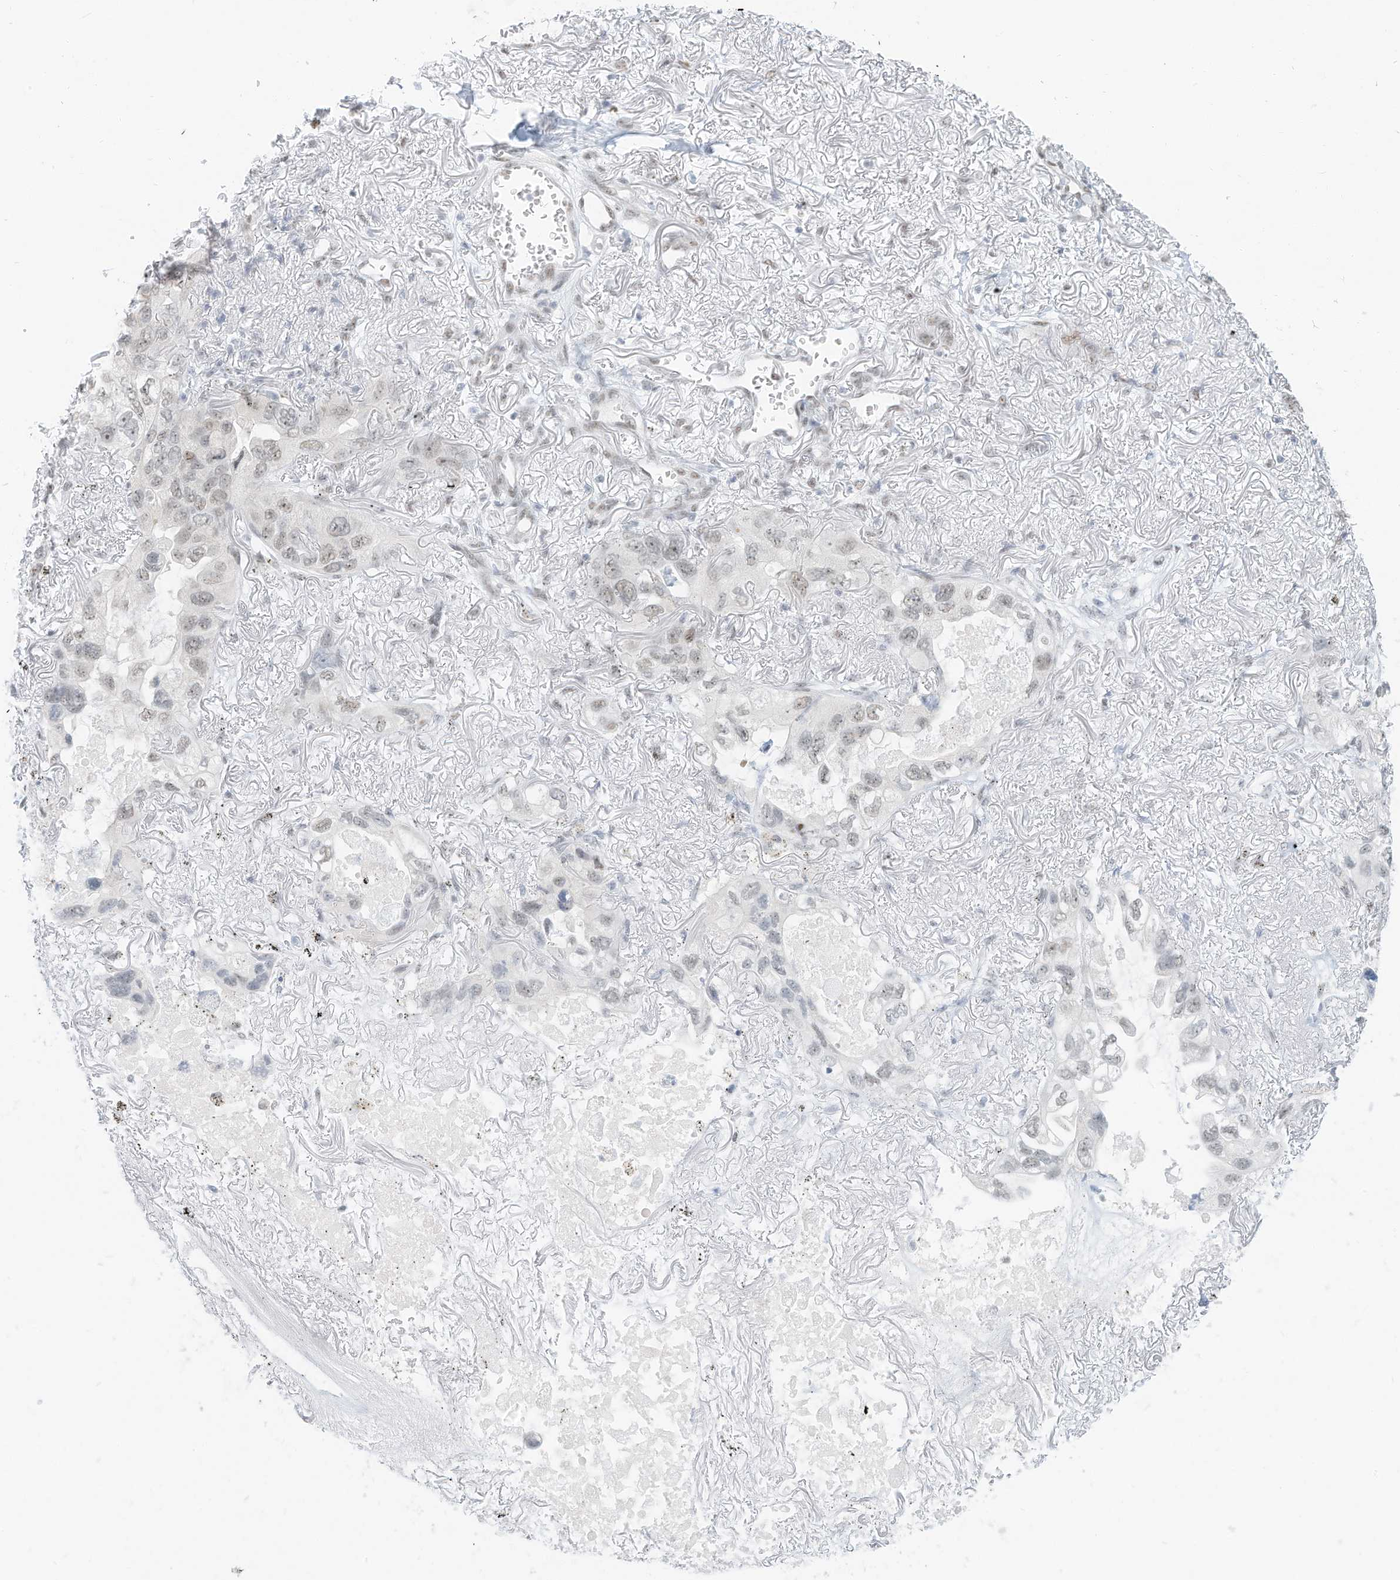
{"staining": {"intensity": "weak", "quantity": "<25%", "location": "nuclear"}, "tissue": "lung cancer", "cell_type": "Tumor cells", "image_type": "cancer", "snomed": [{"axis": "morphology", "description": "Squamous cell carcinoma, NOS"}, {"axis": "topography", "description": "Lung"}], "caption": "Photomicrograph shows no significant protein positivity in tumor cells of lung cancer (squamous cell carcinoma). The staining is performed using DAB (3,3'-diaminobenzidine) brown chromogen with nuclei counter-stained in using hematoxylin.", "gene": "PGC", "patient": {"sex": "female", "age": 73}}